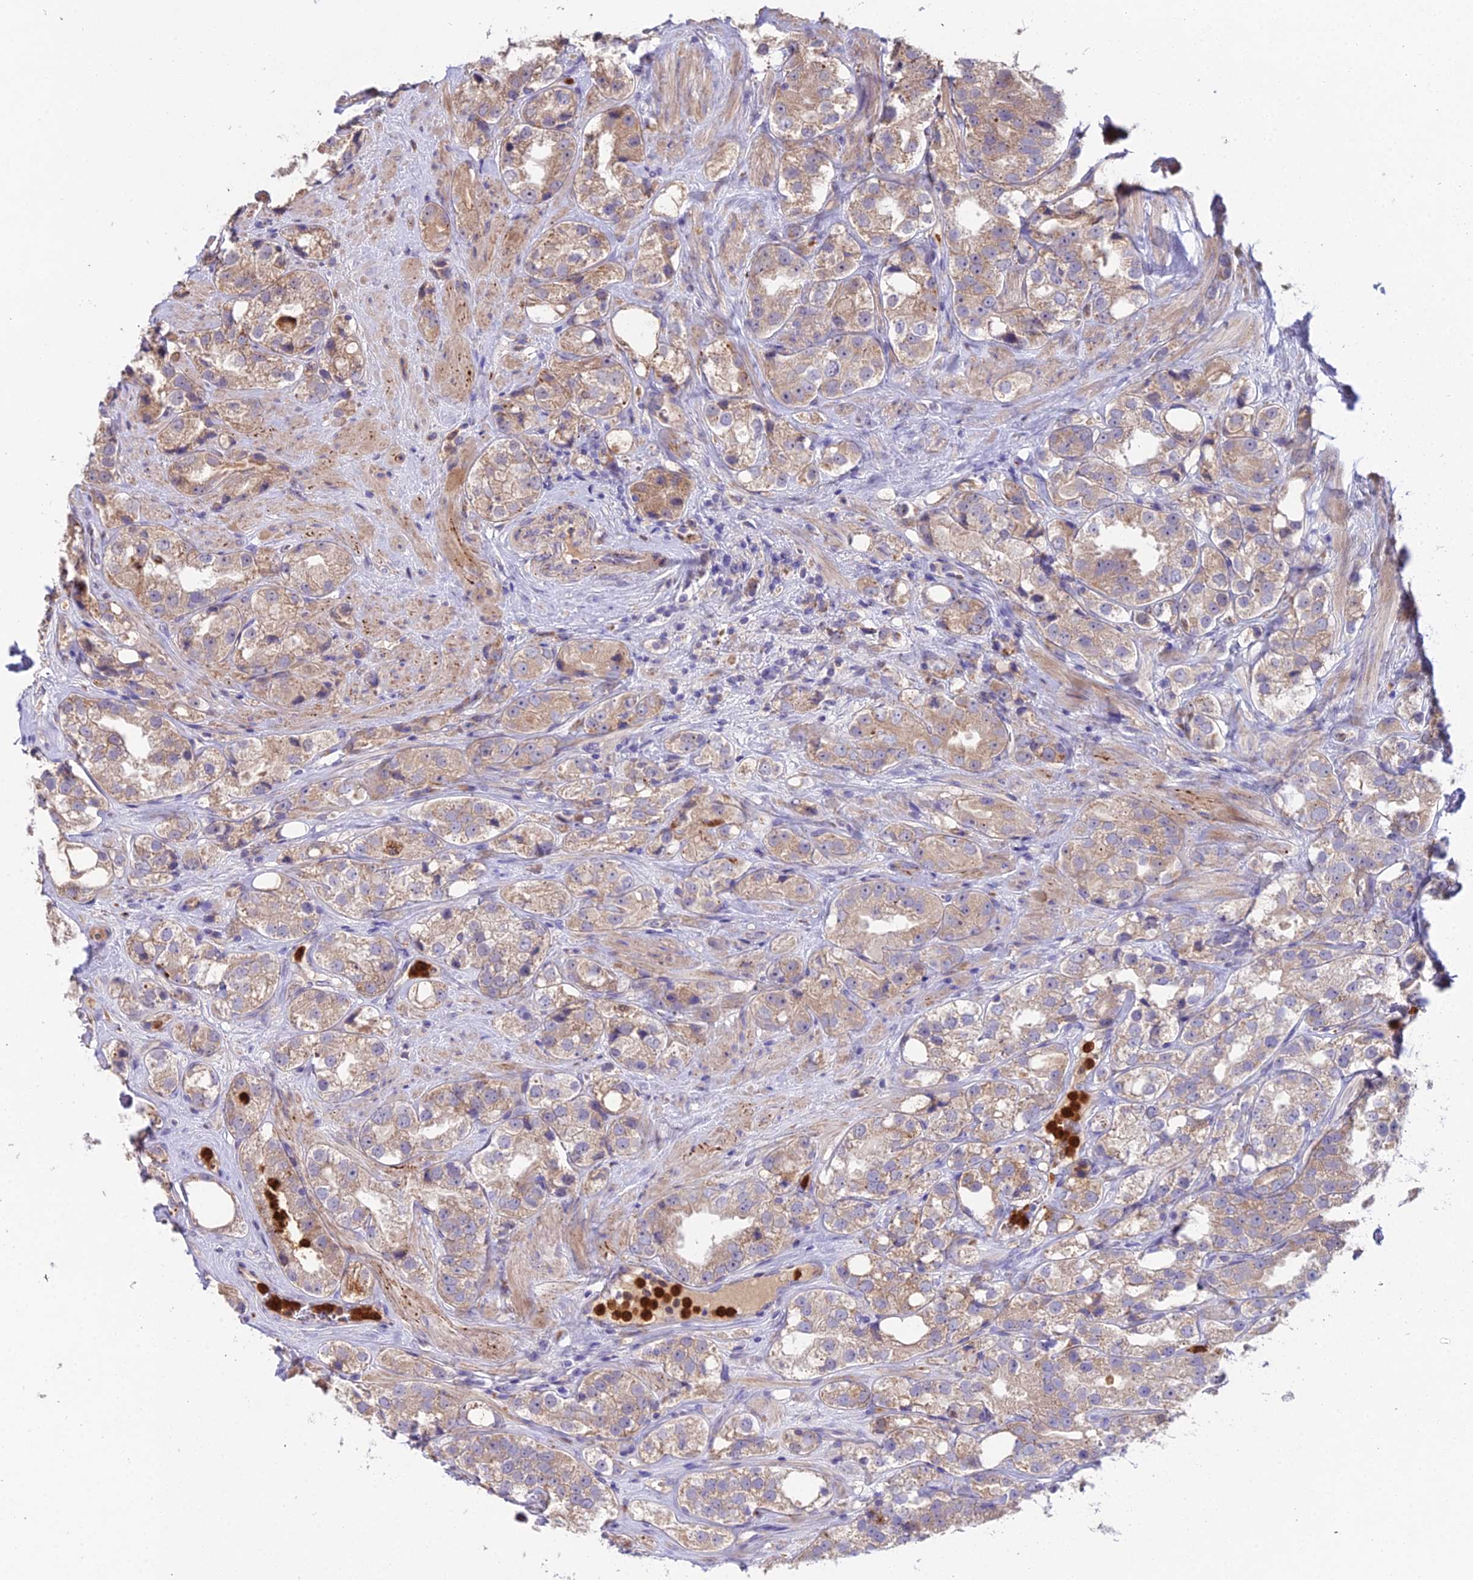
{"staining": {"intensity": "weak", "quantity": ">75%", "location": "cytoplasmic/membranous"}, "tissue": "prostate cancer", "cell_type": "Tumor cells", "image_type": "cancer", "snomed": [{"axis": "morphology", "description": "Adenocarcinoma, NOS"}, {"axis": "topography", "description": "Prostate"}], "caption": "This image shows prostate cancer (adenocarcinoma) stained with IHC to label a protein in brown. The cytoplasmic/membranous of tumor cells show weak positivity for the protein. Nuclei are counter-stained blue.", "gene": "EID2", "patient": {"sex": "male", "age": 79}}